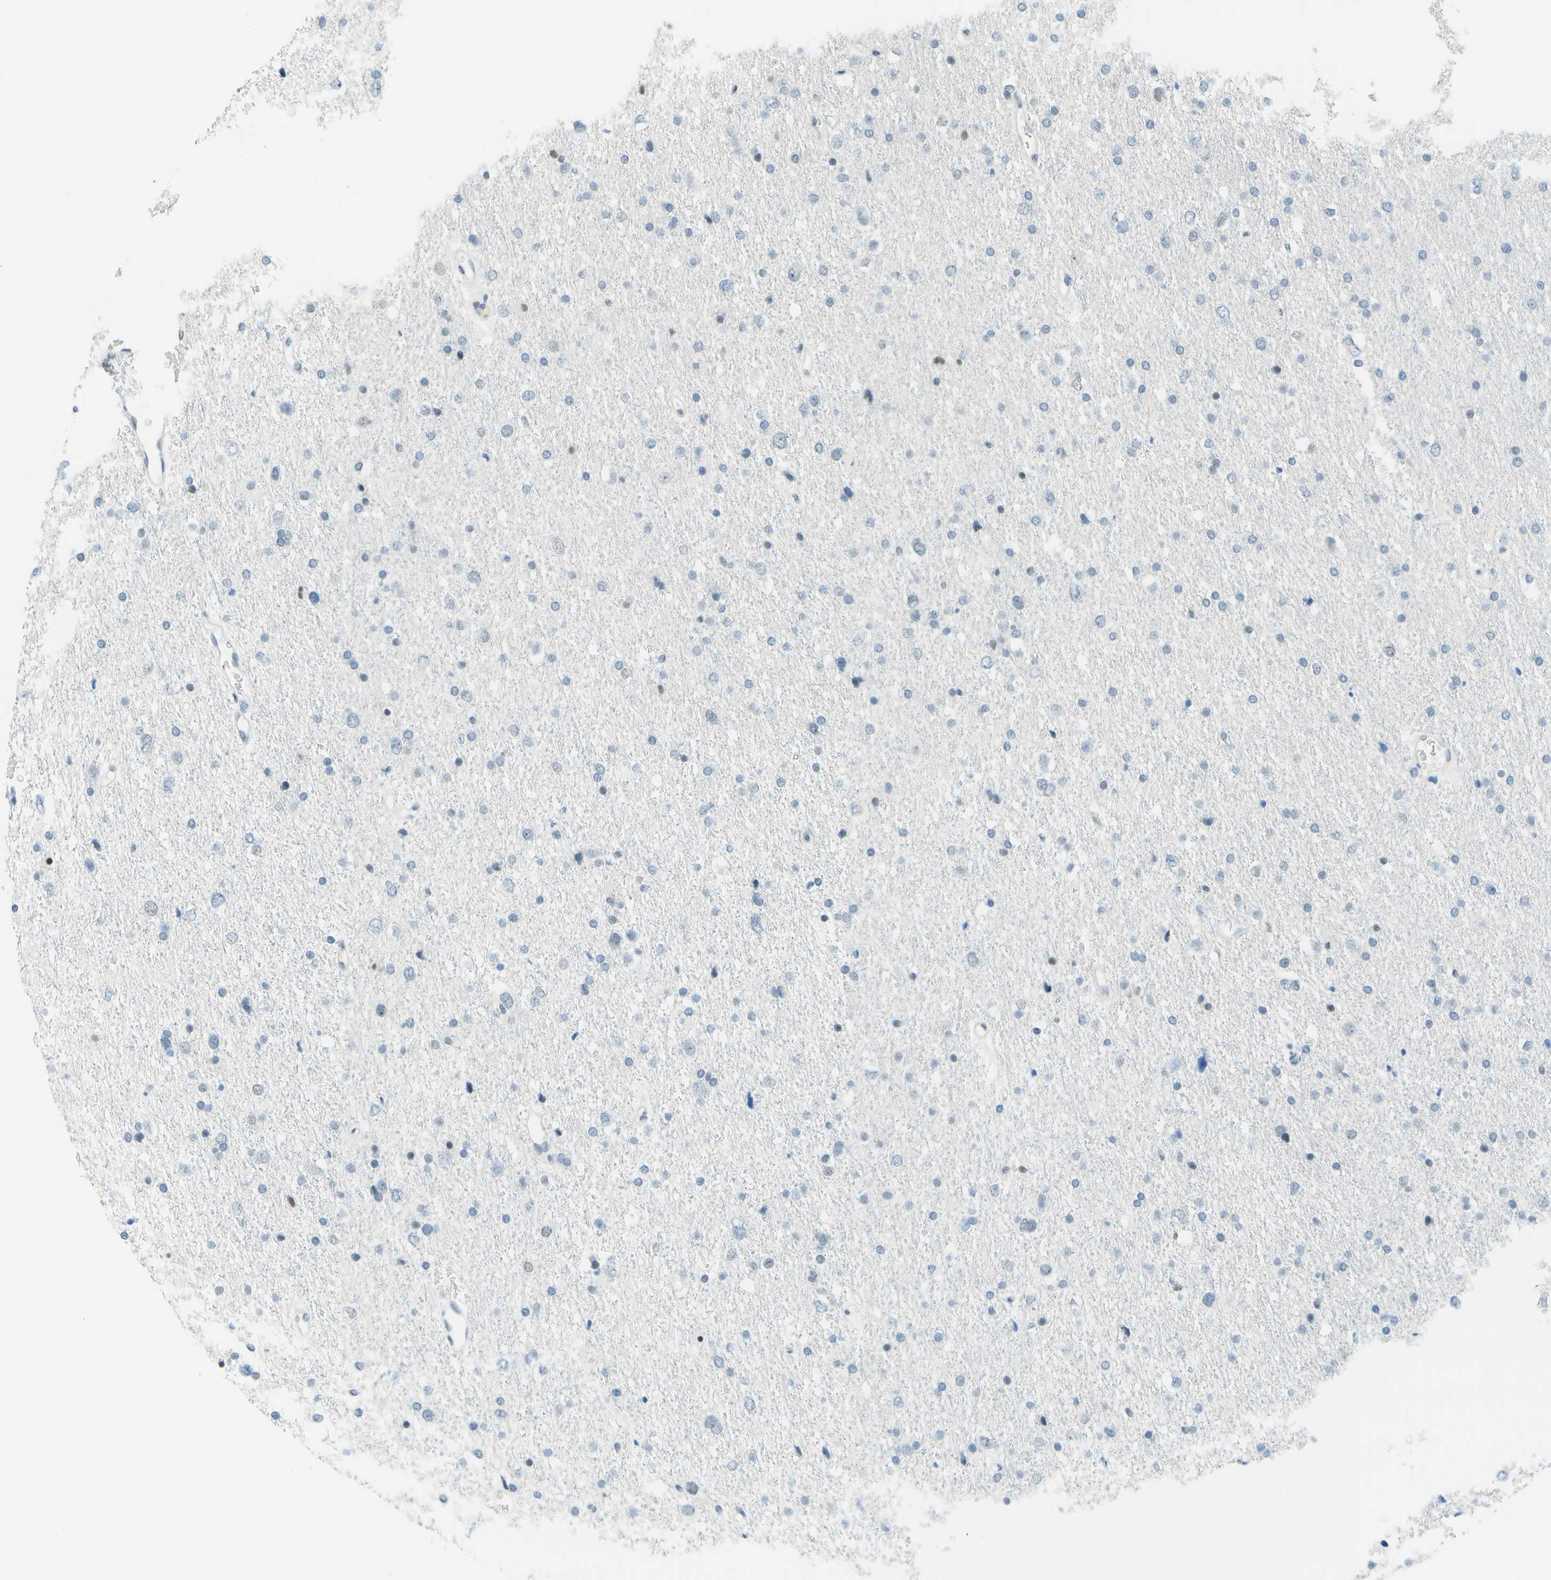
{"staining": {"intensity": "negative", "quantity": "none", "location": "none"}, "tissue": "glioma", "cell_type": "Tumor cells", "image_type": "cancer", "snomed": [{"axis": "morphology", "description": "Glioma, malignant, Low grade"}, {"axis": "topography", "description": "Brain"}], "caption": "Image shows no significant protein staining in tumor cells of malignant glioma (low-grade). (DAB (3,3'-diaminobenzidine) immunohistochemistry with hematoxylin counter stain).", "gene": "NEK11", "patient": {"sex": "female", "age": 37}}